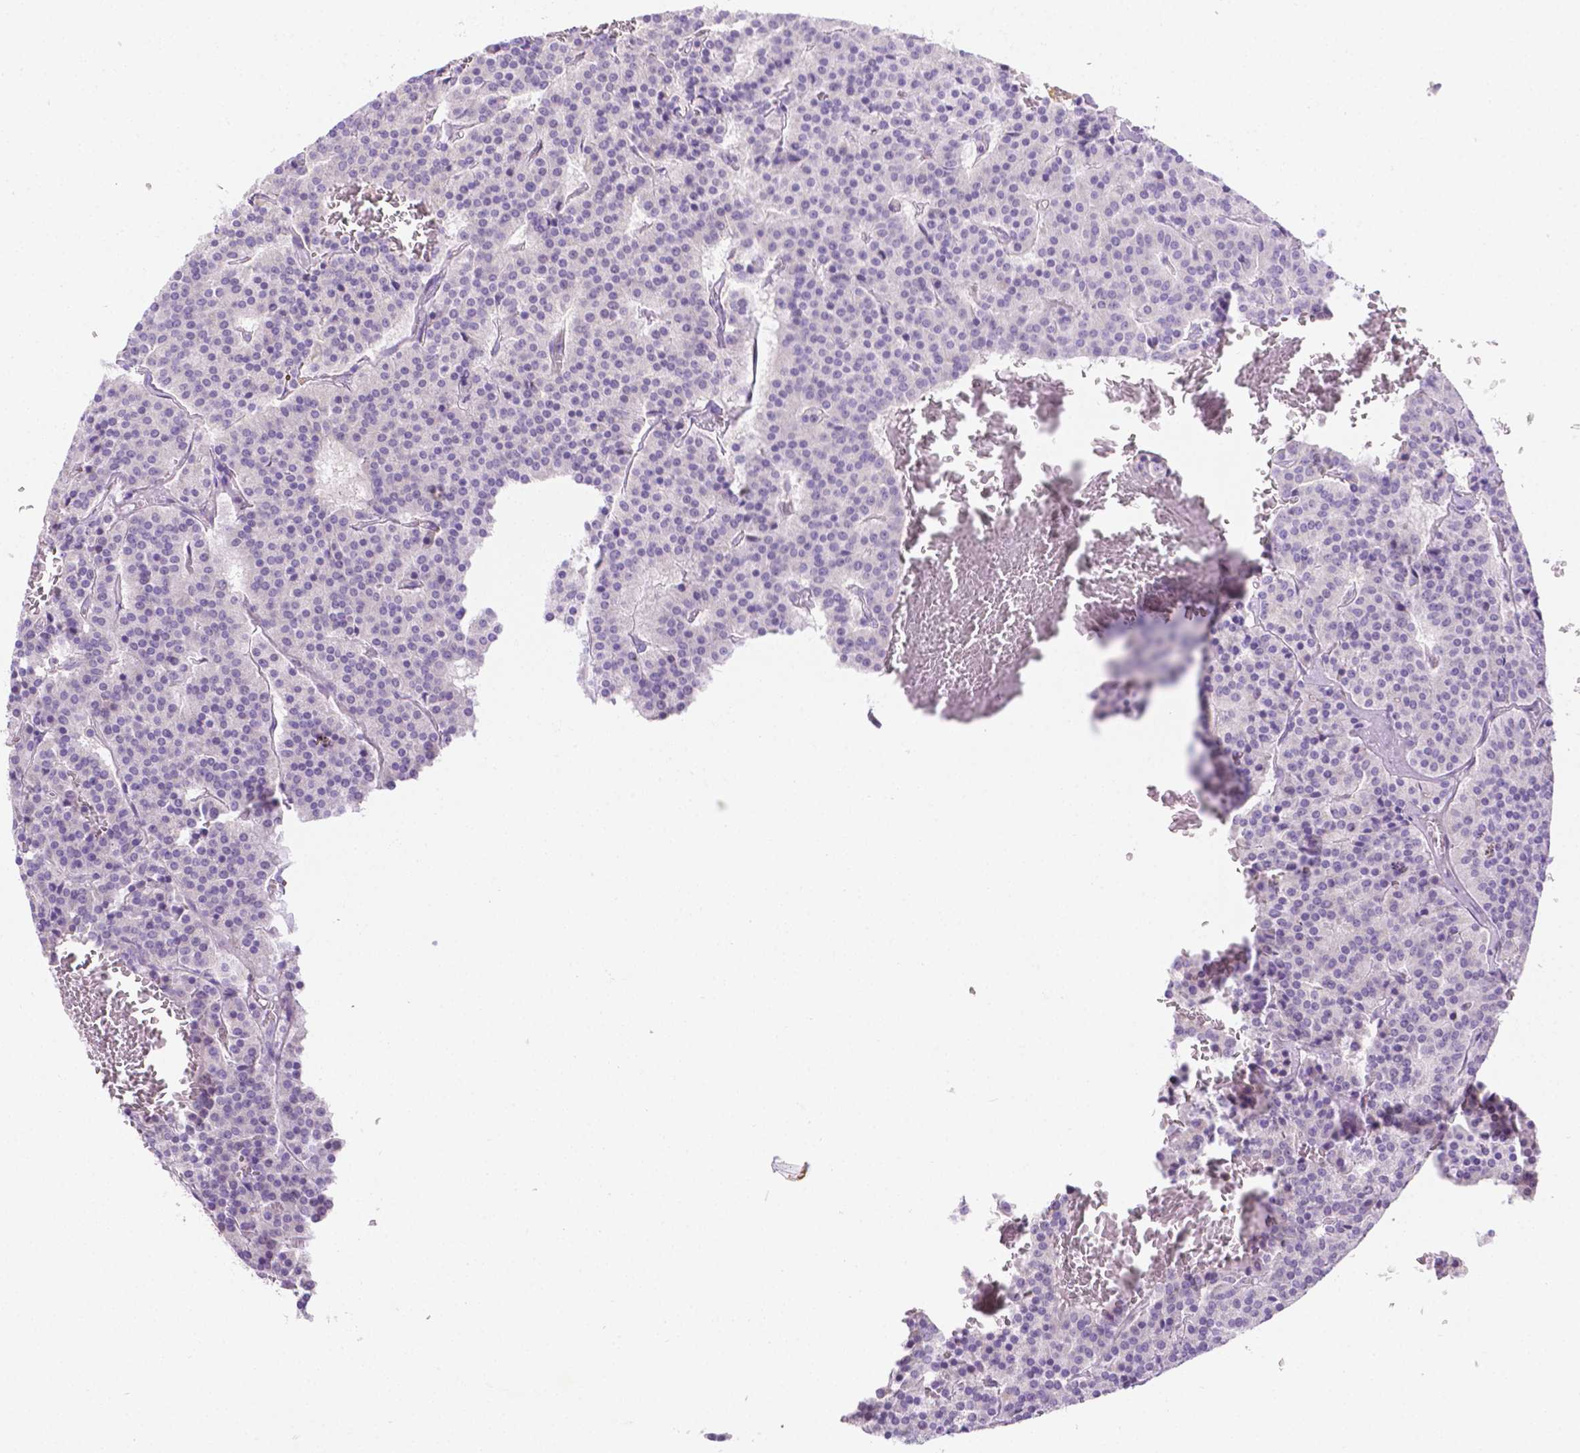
{"staining": {"intensity": "negative", "quantity": "none", "location": "none"}, "tissue": "carcinoid", "cell_type": "Tumor cells", "image_type": "cancer", "snomed": [{"axis": "morphology", "description": "Carcinoid, malignant, NOS"}, {"axis": "topography", "description": "Lung"}], "caption": "Immunohistochemistry (IHC) micrograph of human malignant carcinoid stained for a protein (brown), which demonstrates no staining in tumor cells.", "gene": "NXPH2", "patient": {"sex": "male", "age": 70}}